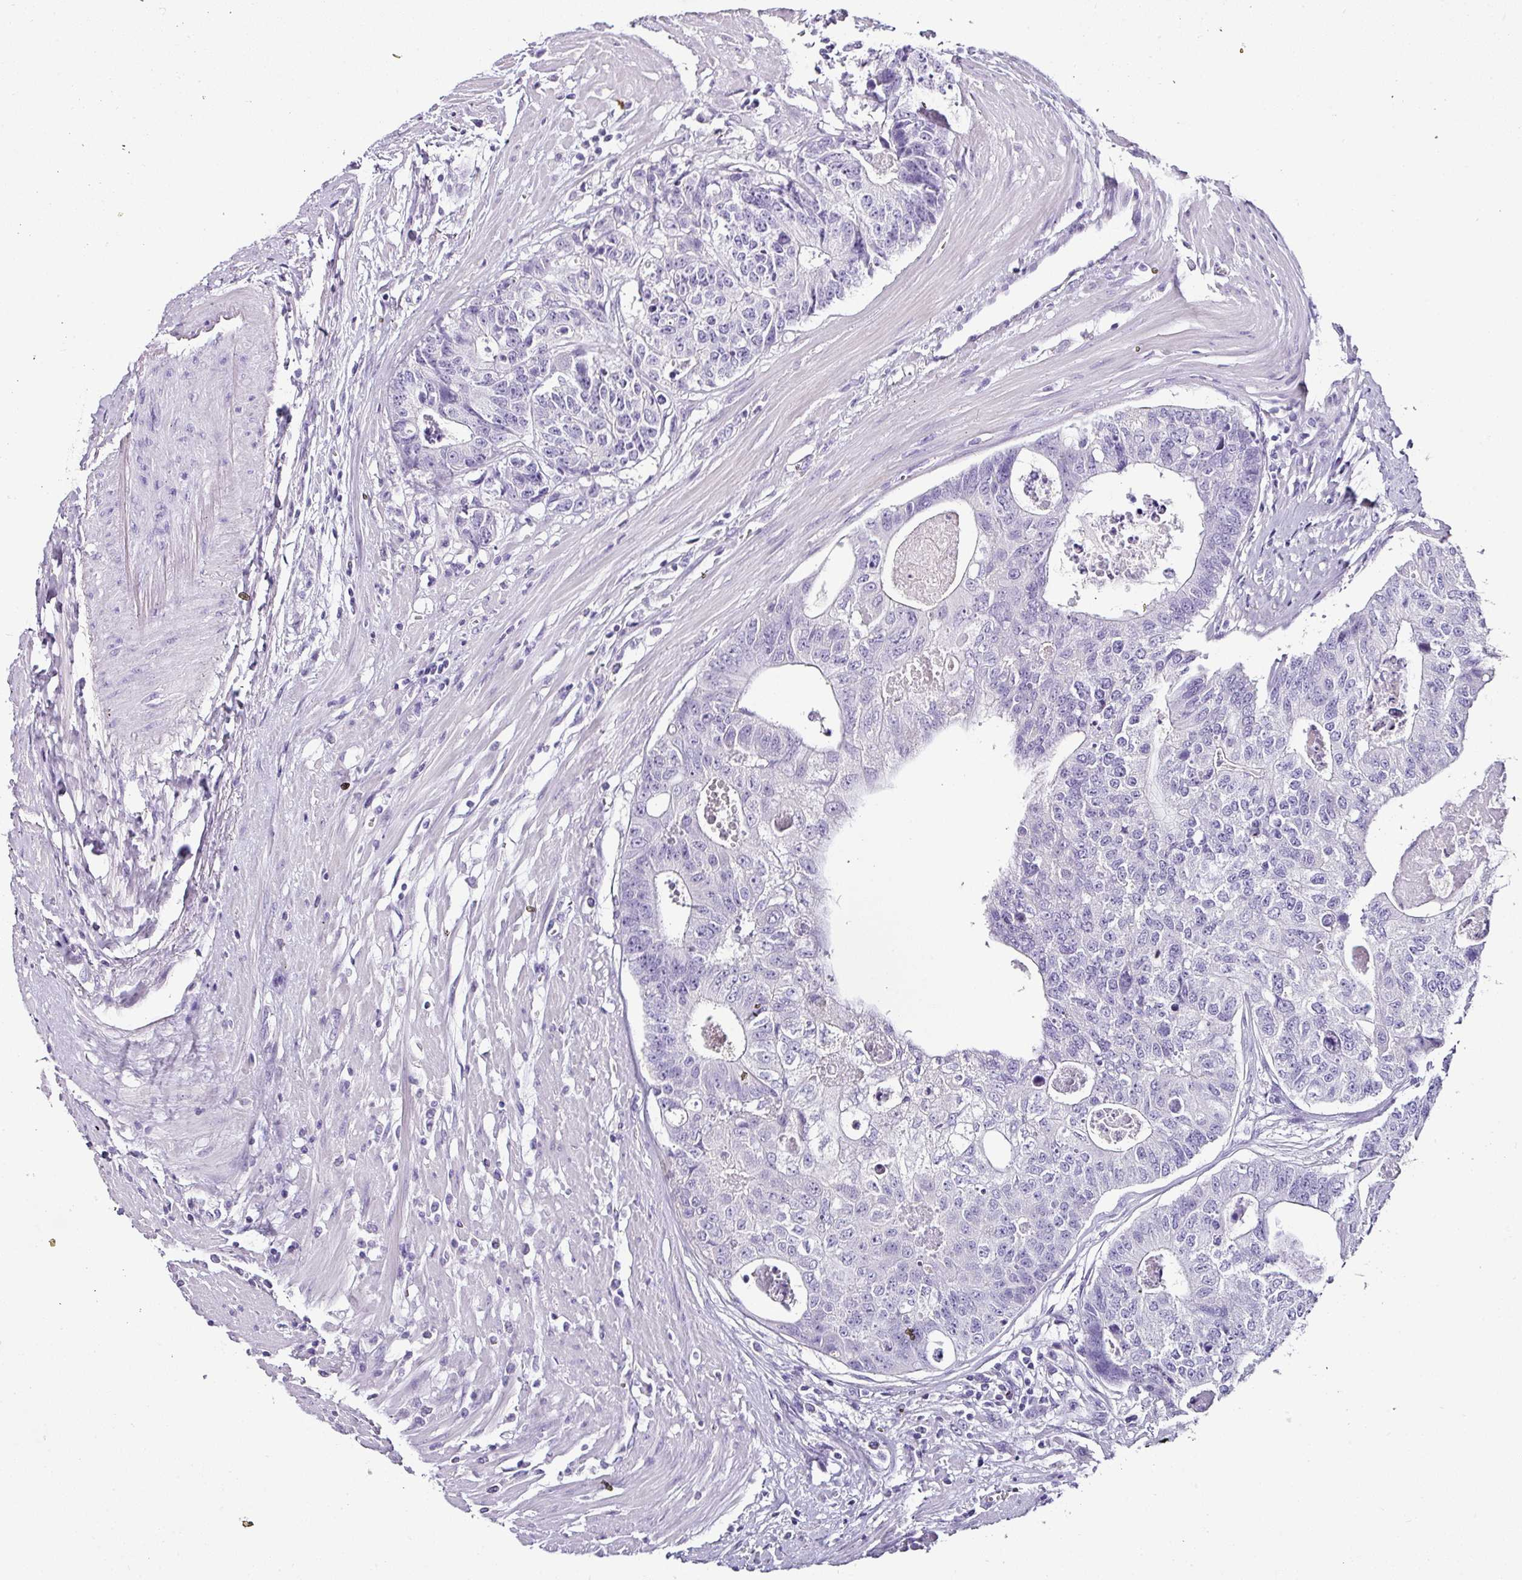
{"staining": {"intensity": "negative", "quantity": "none", "location": "none"}, "tissue": "colorectal cancer", "cell_type": "Tumor cells", "image_type": "cancer", "snomed": [{"axis": "morphology", "description": "Adenocarcinoma, NOS"}, {"axis": "topography", "description": "Colon"}], "caption": "Tumor cells are negative for brown protein staining in colorectal cancer.", "gene": "NAPSA", "patient": {"sex": "female", "age": 67}}